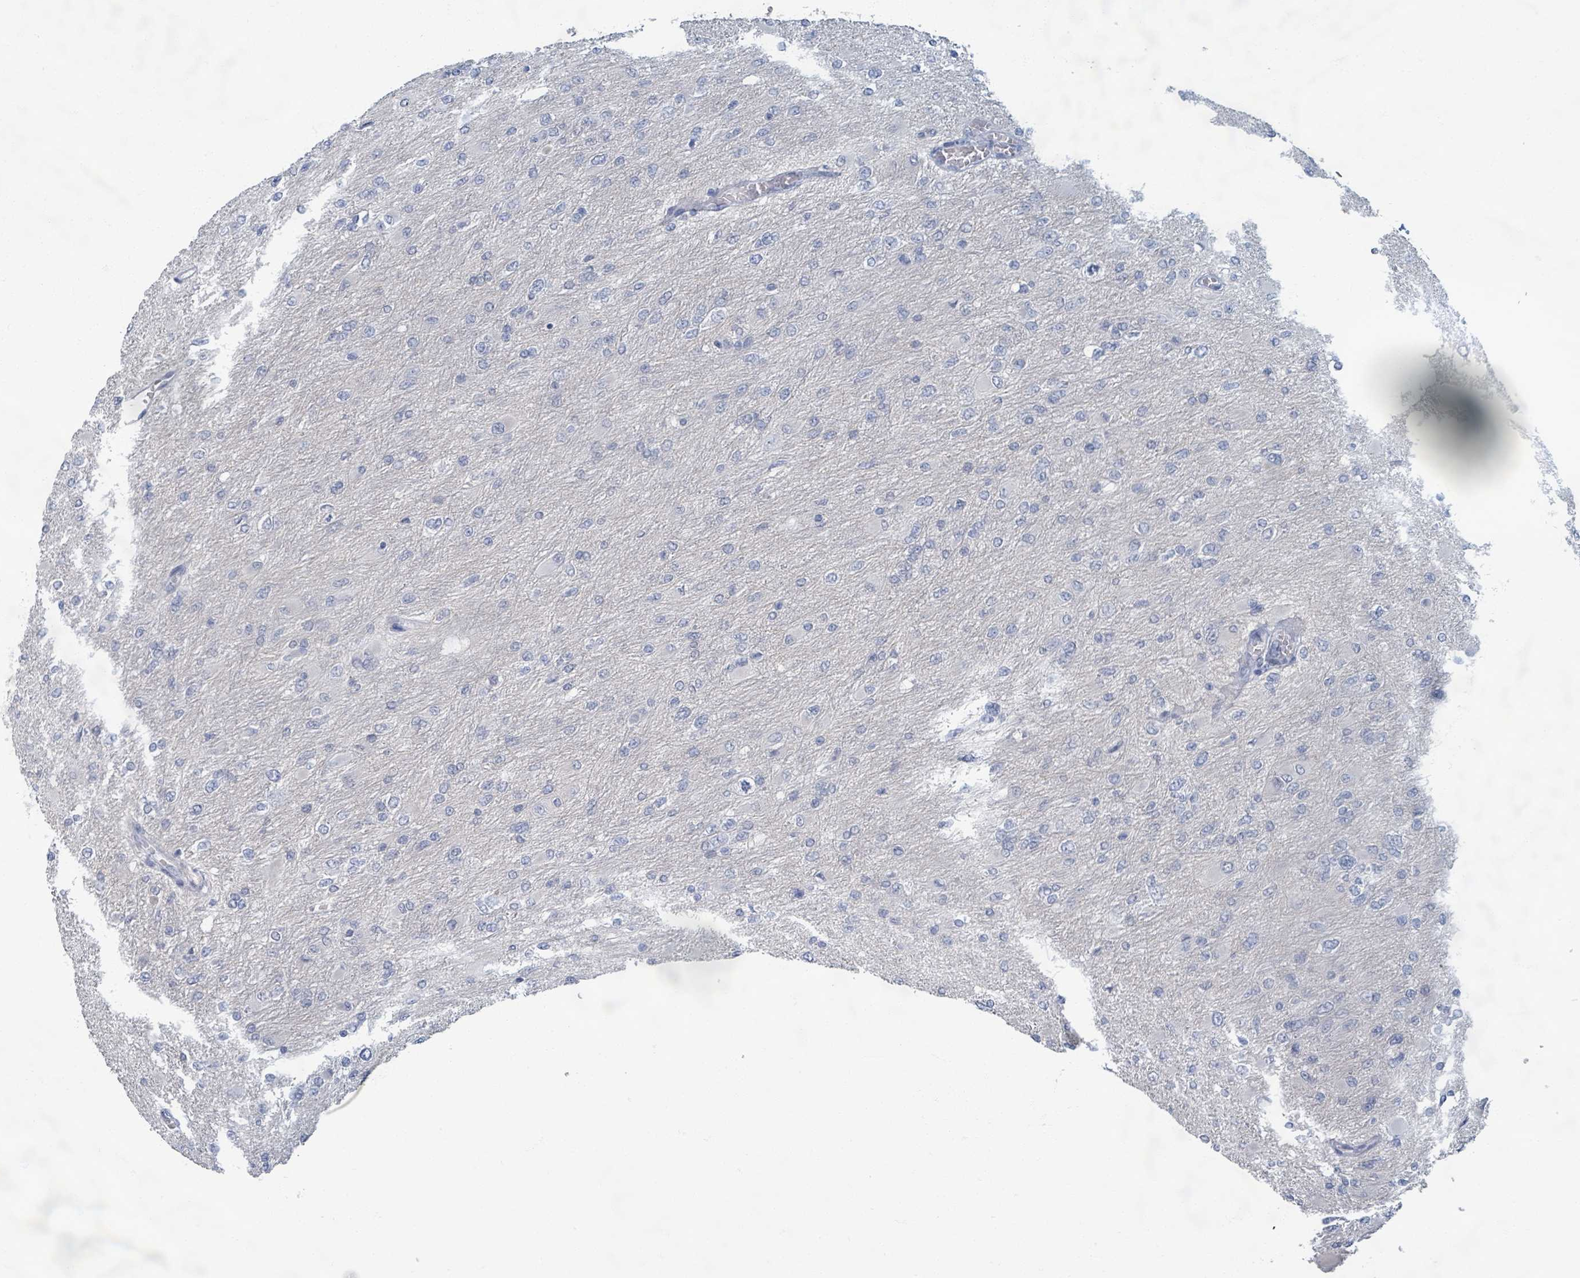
{"staining": {"intensity": "negative", "quantity": "none", "location": "none"}, "tissue": "glioma", "cell_type": "Tumor cells", "image_type": "cancer", "snomed": [{"axis": "morphology", "description": "Glioma, malignant, High grade"}, {"axis": "topography", "description": "Cerebral cortex"}], "caption": "Immunohistochemistry (IHC) of malignant high-grade glioma exhibits no positivity in tumor cells.", "gene": "WNT11", "patient": {"sex": "female", "age": 36}}